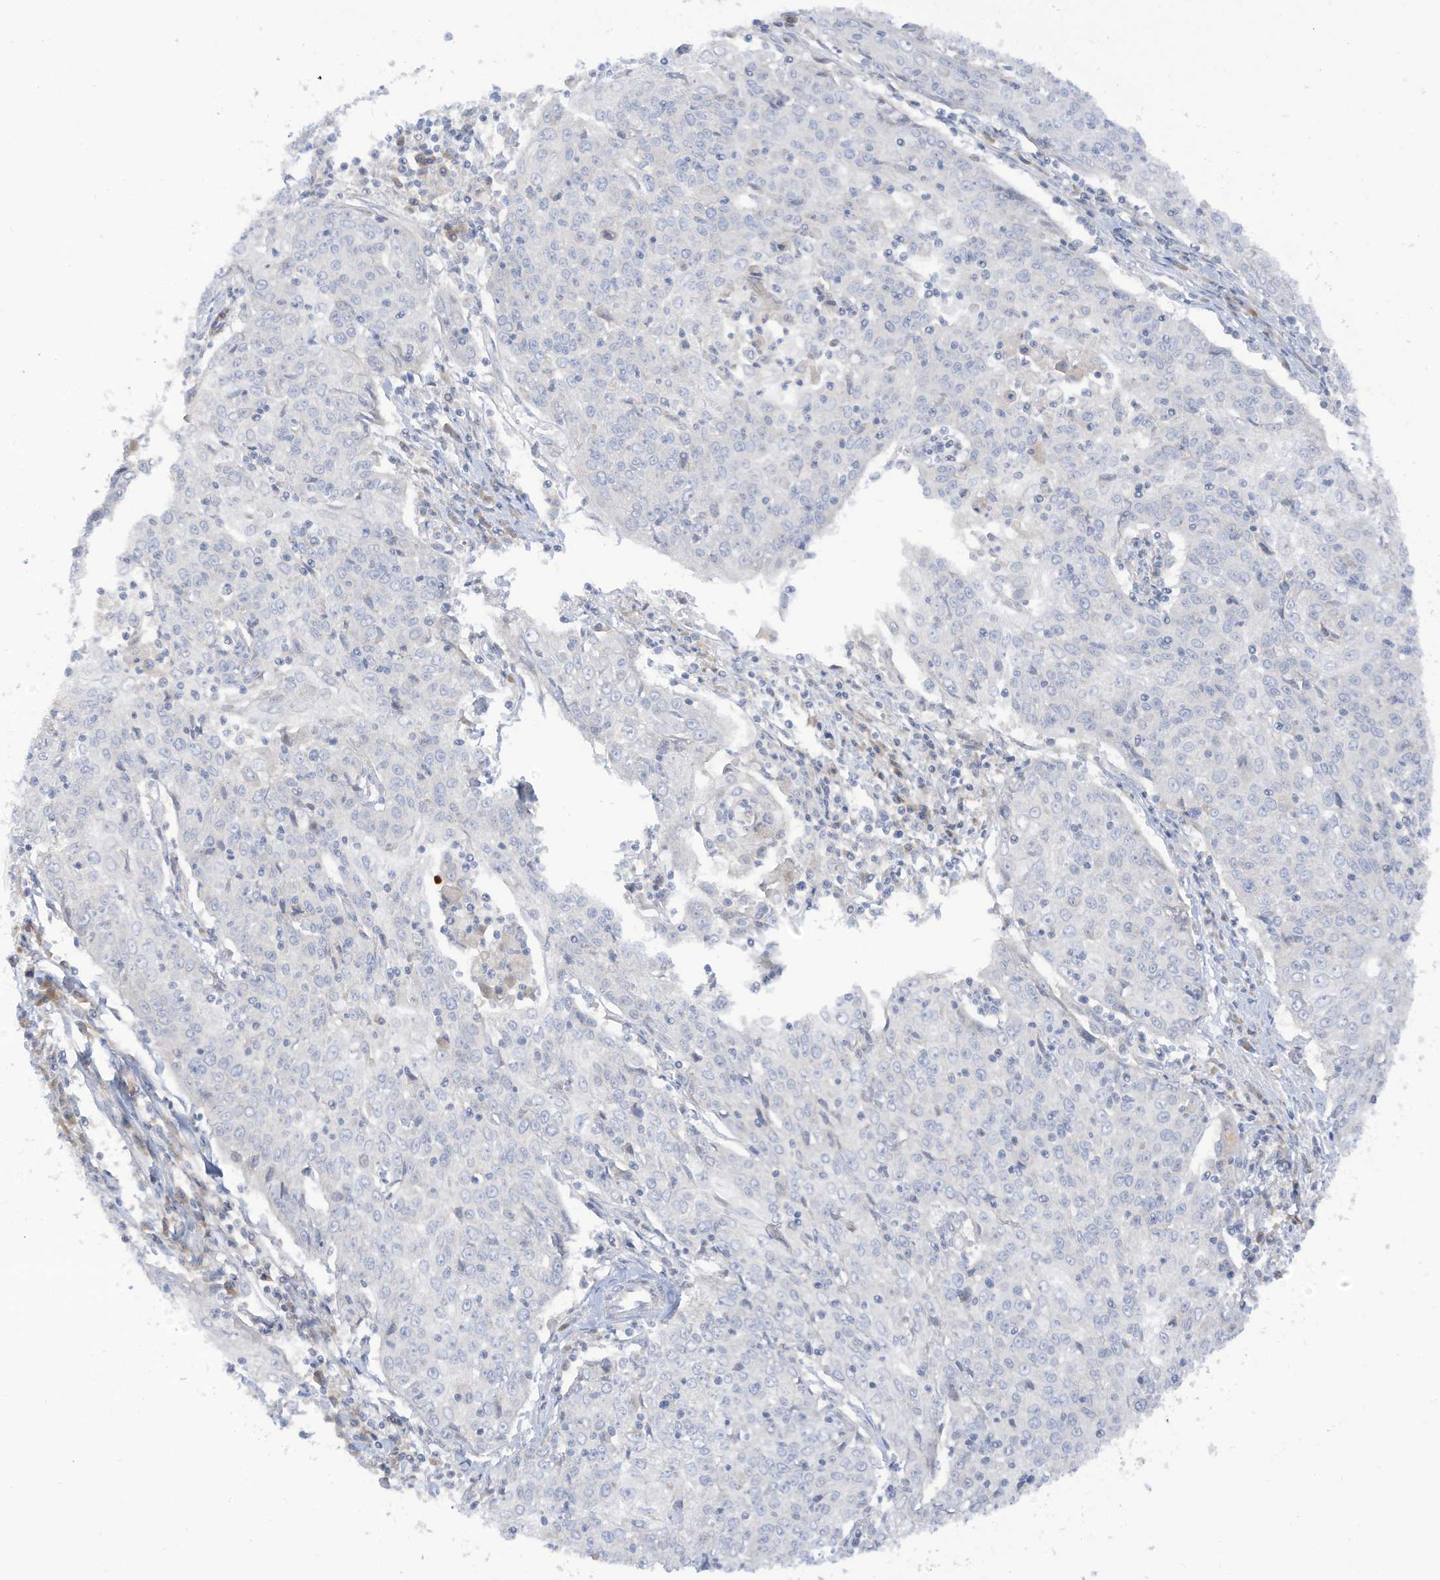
{"staining": {"intensity": "negative", "quantity": "none", "location": "none"}, "tissue": "cervical cancer", "cell_type": "Tumor cells", "image_type": "cancer", "snomed": [{"axis": "morphology", "description": "Squamous cell carcinoma, NOS"}, {"axis": "topography", "description": "Cervix"}], "caption": "There is no significant positivity in tumor cells of cervical squamous cell carcinoma. (DAB (3,3'-diaminobenzidine) immunohistochemistry, high magnification).", "gene": "LRRN2", "patient": {"sex": "female", "age": 48}}